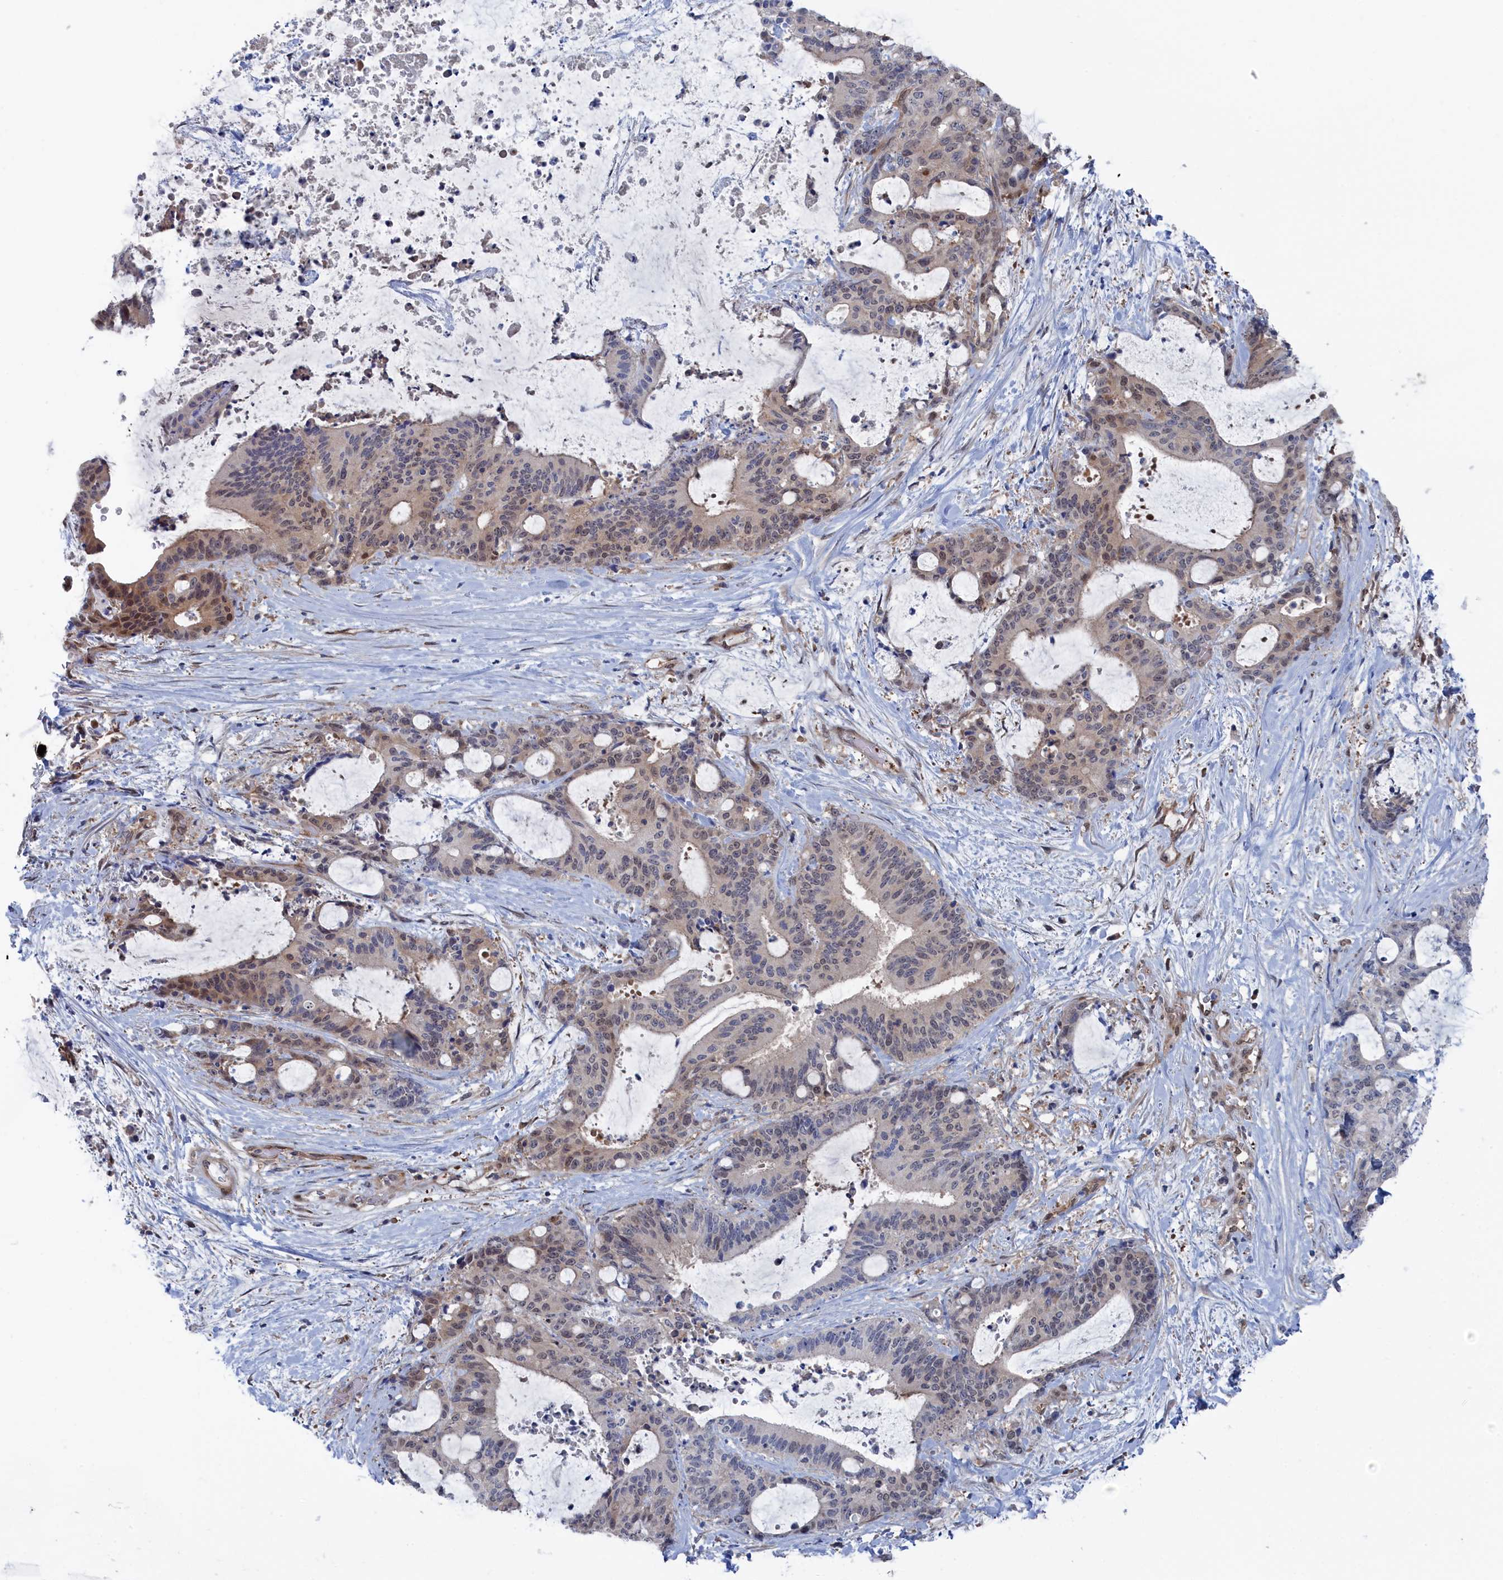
{"staining": {"intensity": "weak", "quantity": "<25%", "location": "nuclear"}, "tissue": "liver cancer", "cell_type": "Tumor cells", "image_type": "cancer", "snomed": [{"axis": "morphology", "description": "Normal tissue, NOS"}, {"axis": "morphology", "description": "Cholangiocarcinoma"}, {"axis": "topography", "description": "Liver"}, {"axis": "topography", "description": "Peripheral nerve tissue"}], "caption": "DAB (3,3'-diaminobenzidine) immunohistochemical staining of cholangiocarcinoma (liver) displays no significant positivity in tumor cells.", "gene": "IRGQ", "patient": {"sex": "female", "age": 73}}